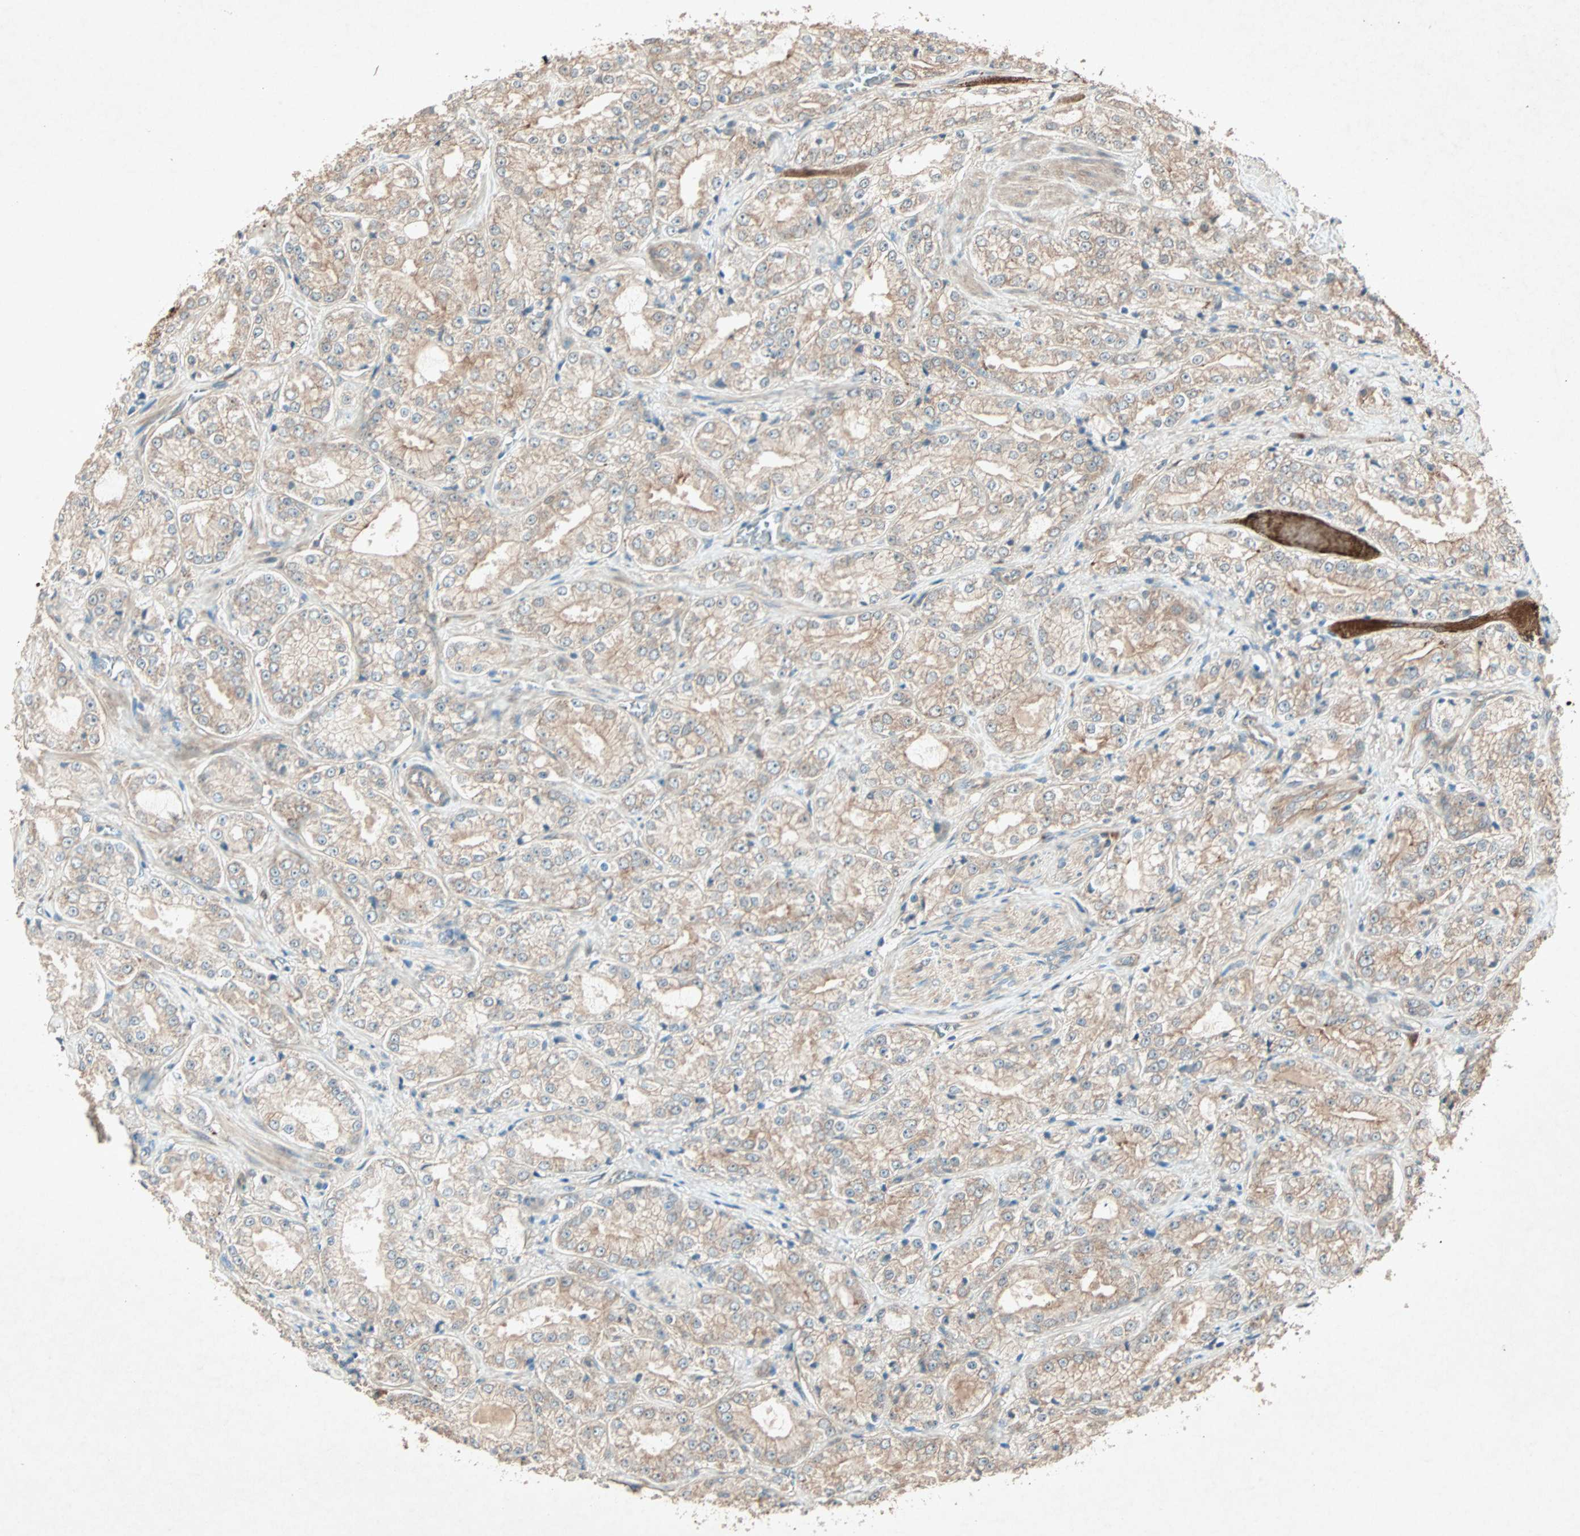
{"staining": {"intensity": "weak", "quantity": "25%-75%", "location": "cytoplasmic/membranous"}, "tissue": "prostate cancer", "cell_type": "Tumor cells", "image_type": "cancer", "snomed": [{"axis": "morphology", "description": "Adenocarcinoma, High grade"}, {"axis": "topography", "description": "Prostate"}], "caption": "IHC (DAB) staining of human prostate cancer displays weak cytoplasmic/membranous protein expression in approximately 25%-75% of tumor cells.", "gene": "SDSL", "patient": {"sex": "male", "age": 73}}